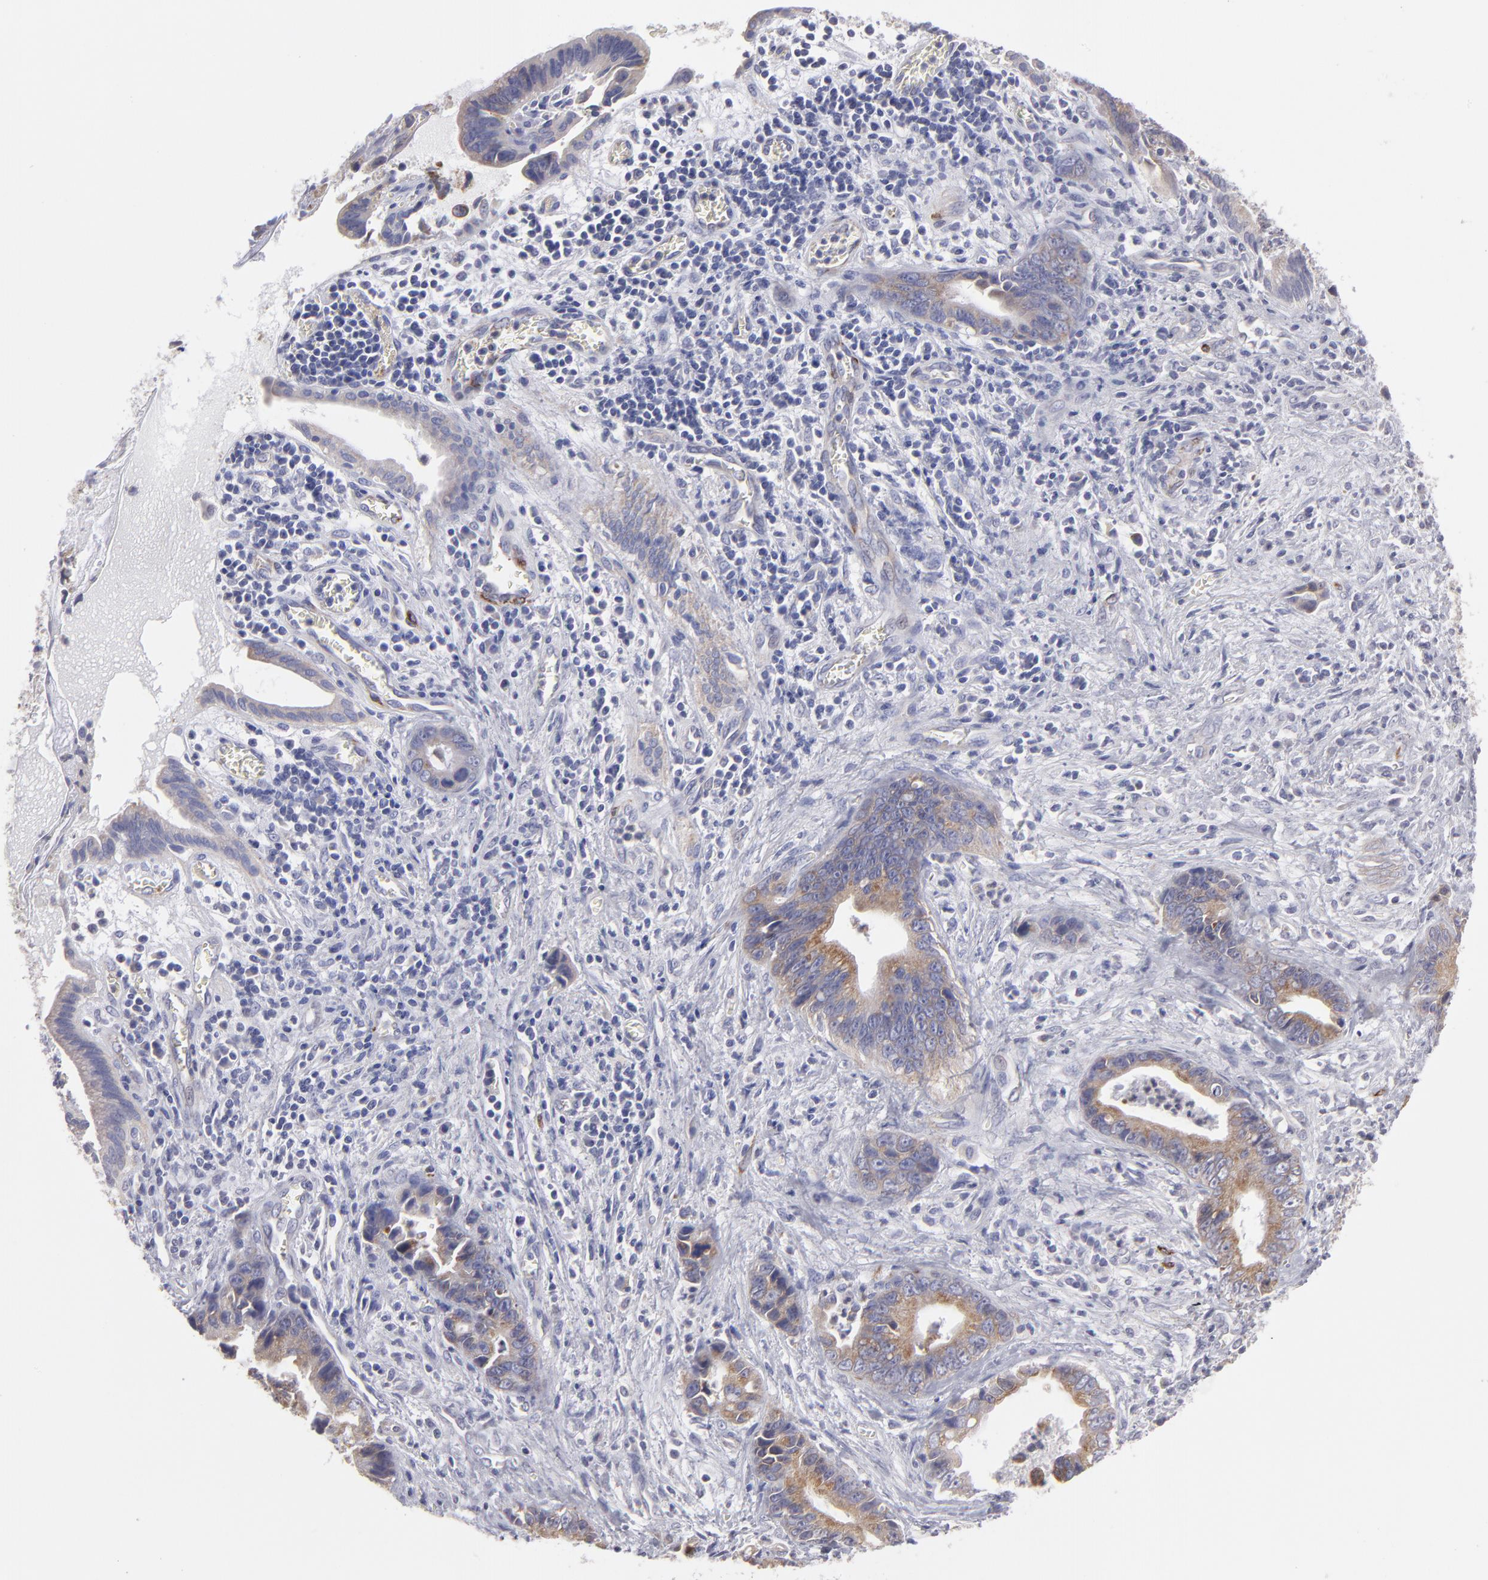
{"staining": {"intensity": "weak", "quantity": ">75%", "location": "cytoplasmic/membranous"}, "tissue": "liver cancer", "cell_type": "Tumor cells", "image_type": "cancer", "snomed": [{"axis": "morphology", "description": "Cholangiocarcinoma"}, {"axis": "topography", "description": "Liver"}], "caption": "Liver cholangiocarcinoma was stained to show a protein in brown. There is low levels of weak cytoplasmic/membranous staining in approximately >75% of tumor cells.", "gene": "SLMAP", "patient": {"sex": "female", "age": 55}}